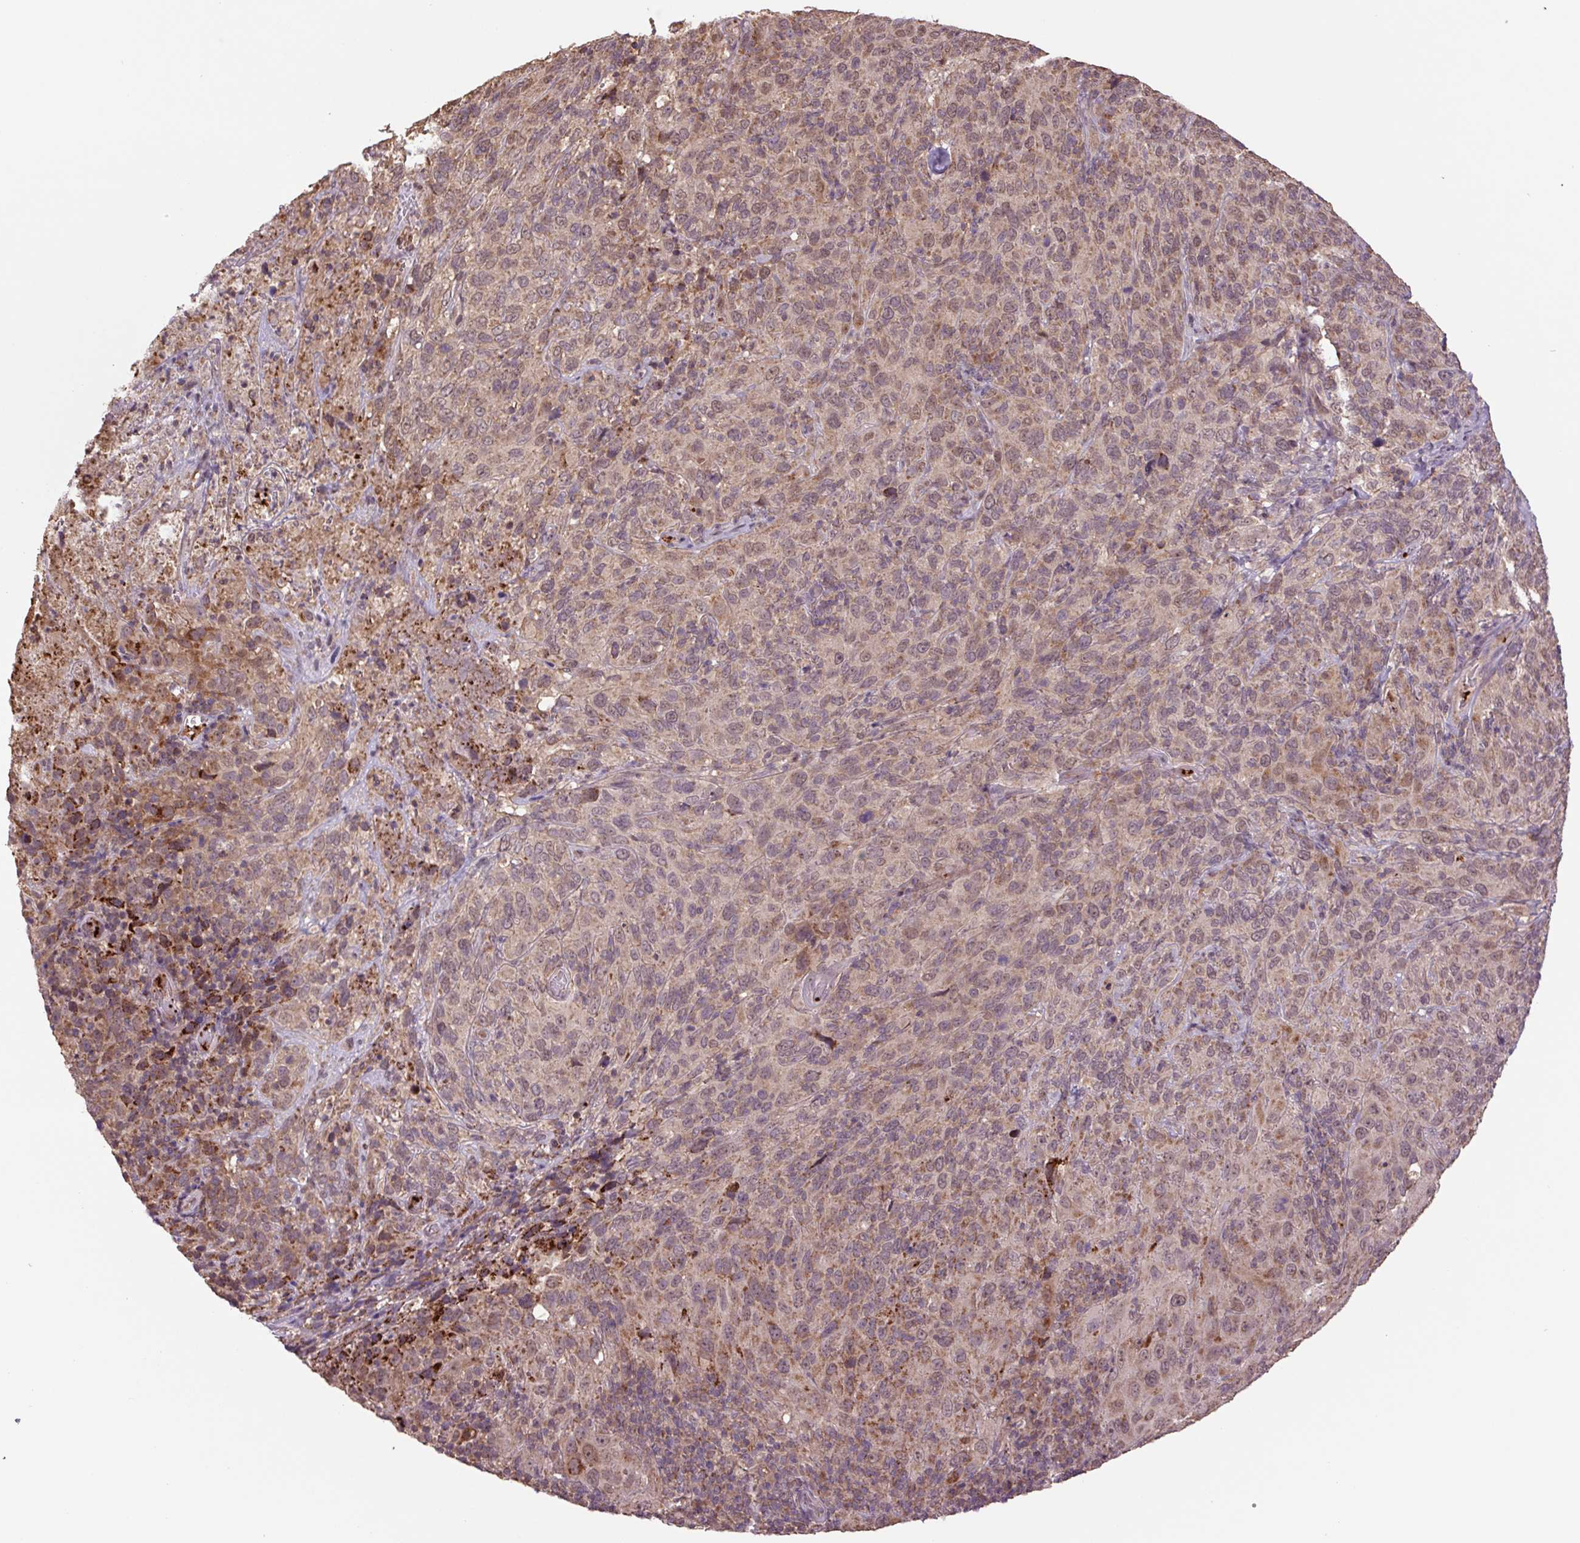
{"staining": {"intensity": "moderate", "quantity": "25%-75%", "location": "cytoplasmic/membranous"}, "tissue": "cervical cancer", "cell_type": "Tumor cells", "image_type": "cancer", "snomed": [{"axis": "morphology", "description": "Squamous cell carcinoma, NOS"}, {"axis": "topography", "description": "Cervix"}], "caption": "Squamous cell carcinoma (cervical) stained with IHC exhibits moderate cytoplasmic/membranous expression in approximately 25%-75% of tumor cells. (DAB (3,3'-diaminobenzidine) IHC, brown staining for protein, blue staining for nuclei).", "gene": "TMEM160", "patient": {"sex": "female", "age": 51}}